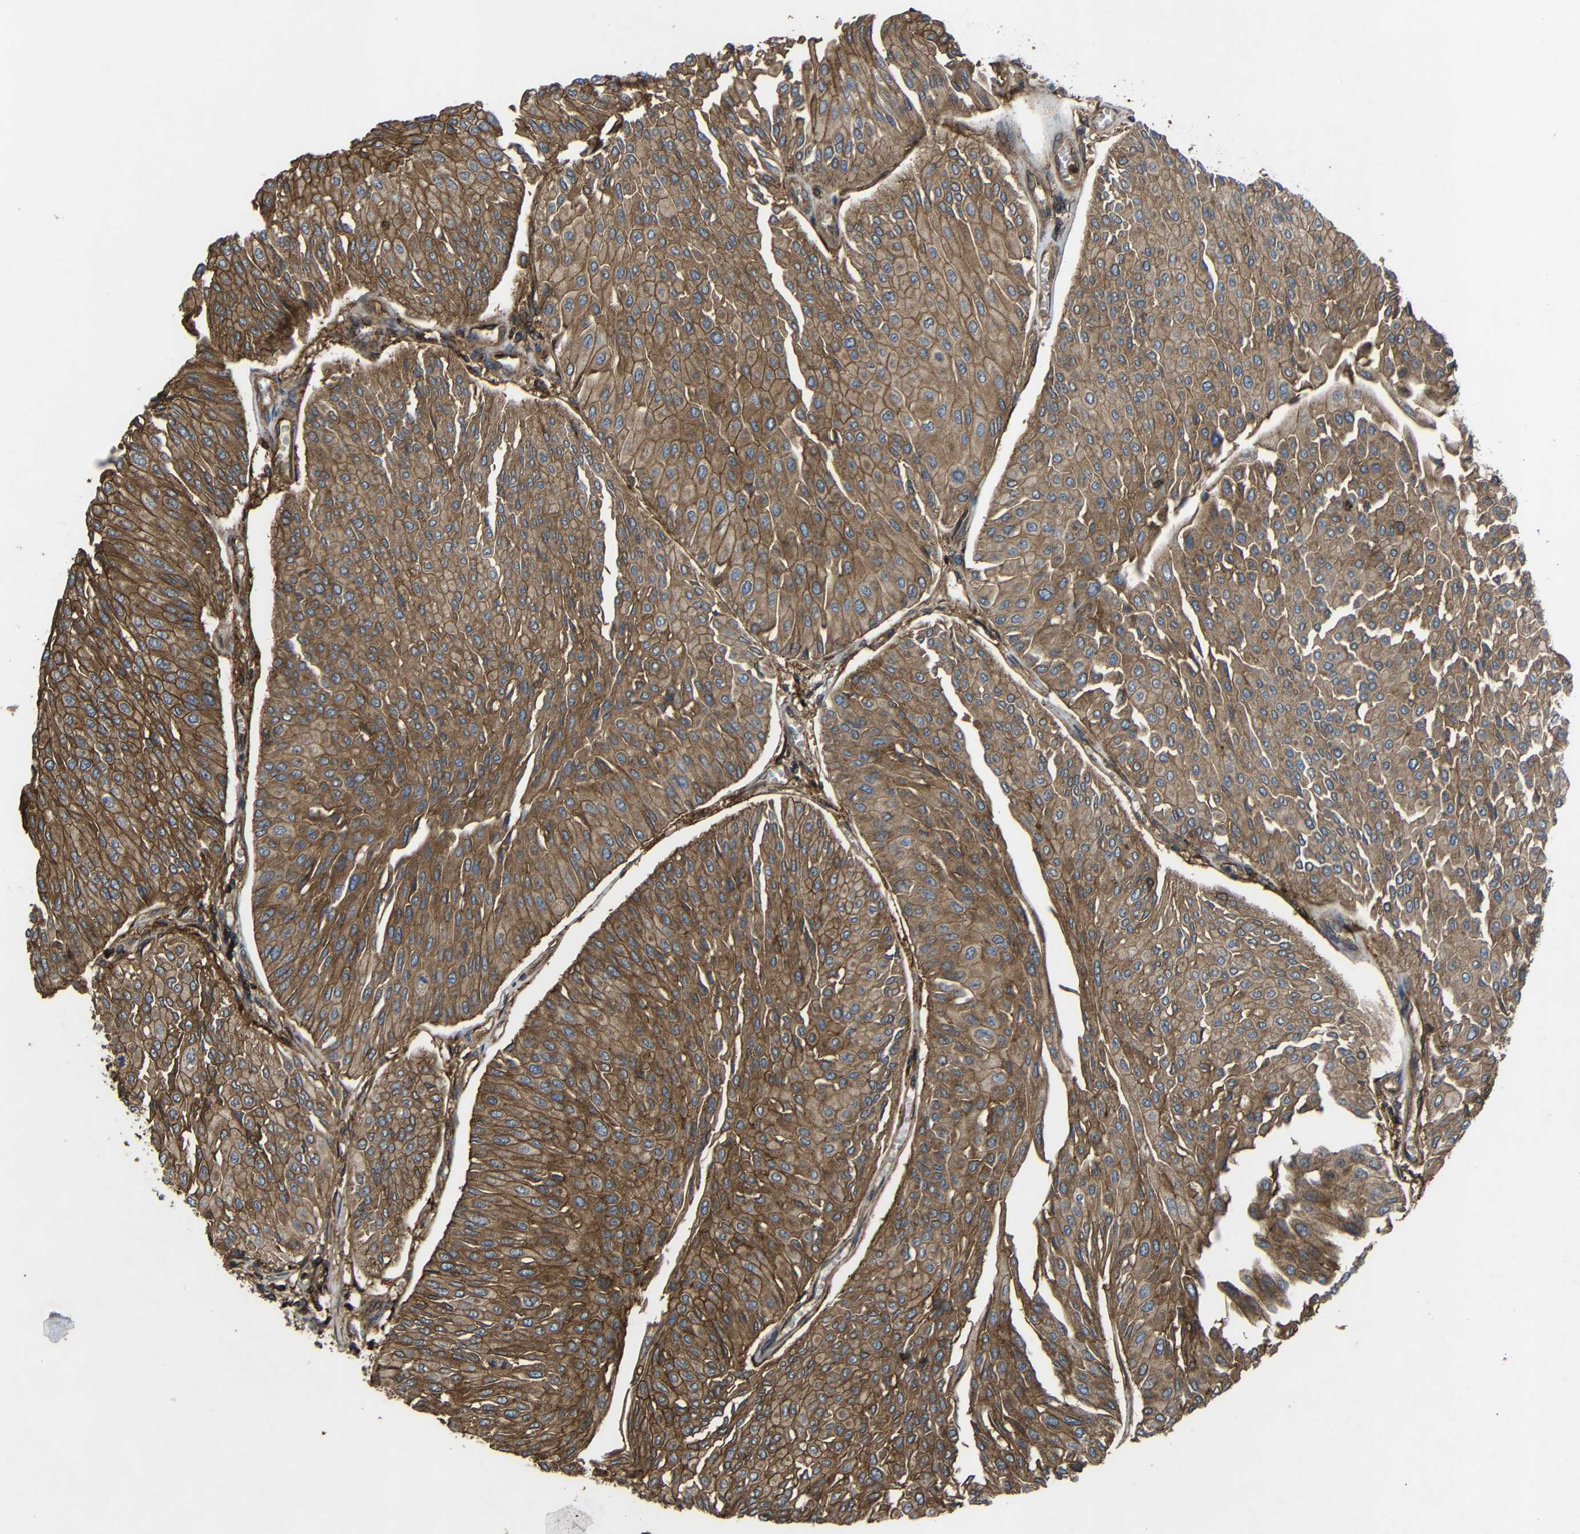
{"staining": {"intensity": "moderate", "quantity": ">75%", "location": "cytoplasmic/membranous"}, "tissue": "urothelial cancer", "cell_type": "Tumor cells", "image_type": "cancer", "snomed": [{"axis": "morphology", "description": "Urothelial carcinoma, Low grade"}, {"axis": "topography", "description": "Urinary bladder"}], "caption": "Immunohistochemical staining of low-grade urothelial carcinoma exhibits medium levels of moderate cytoplasmic/membranous positivity in approximately >75% of tumor cells.", "gene": "TREM2", "patient": {"sex": "male", "age": 67}}